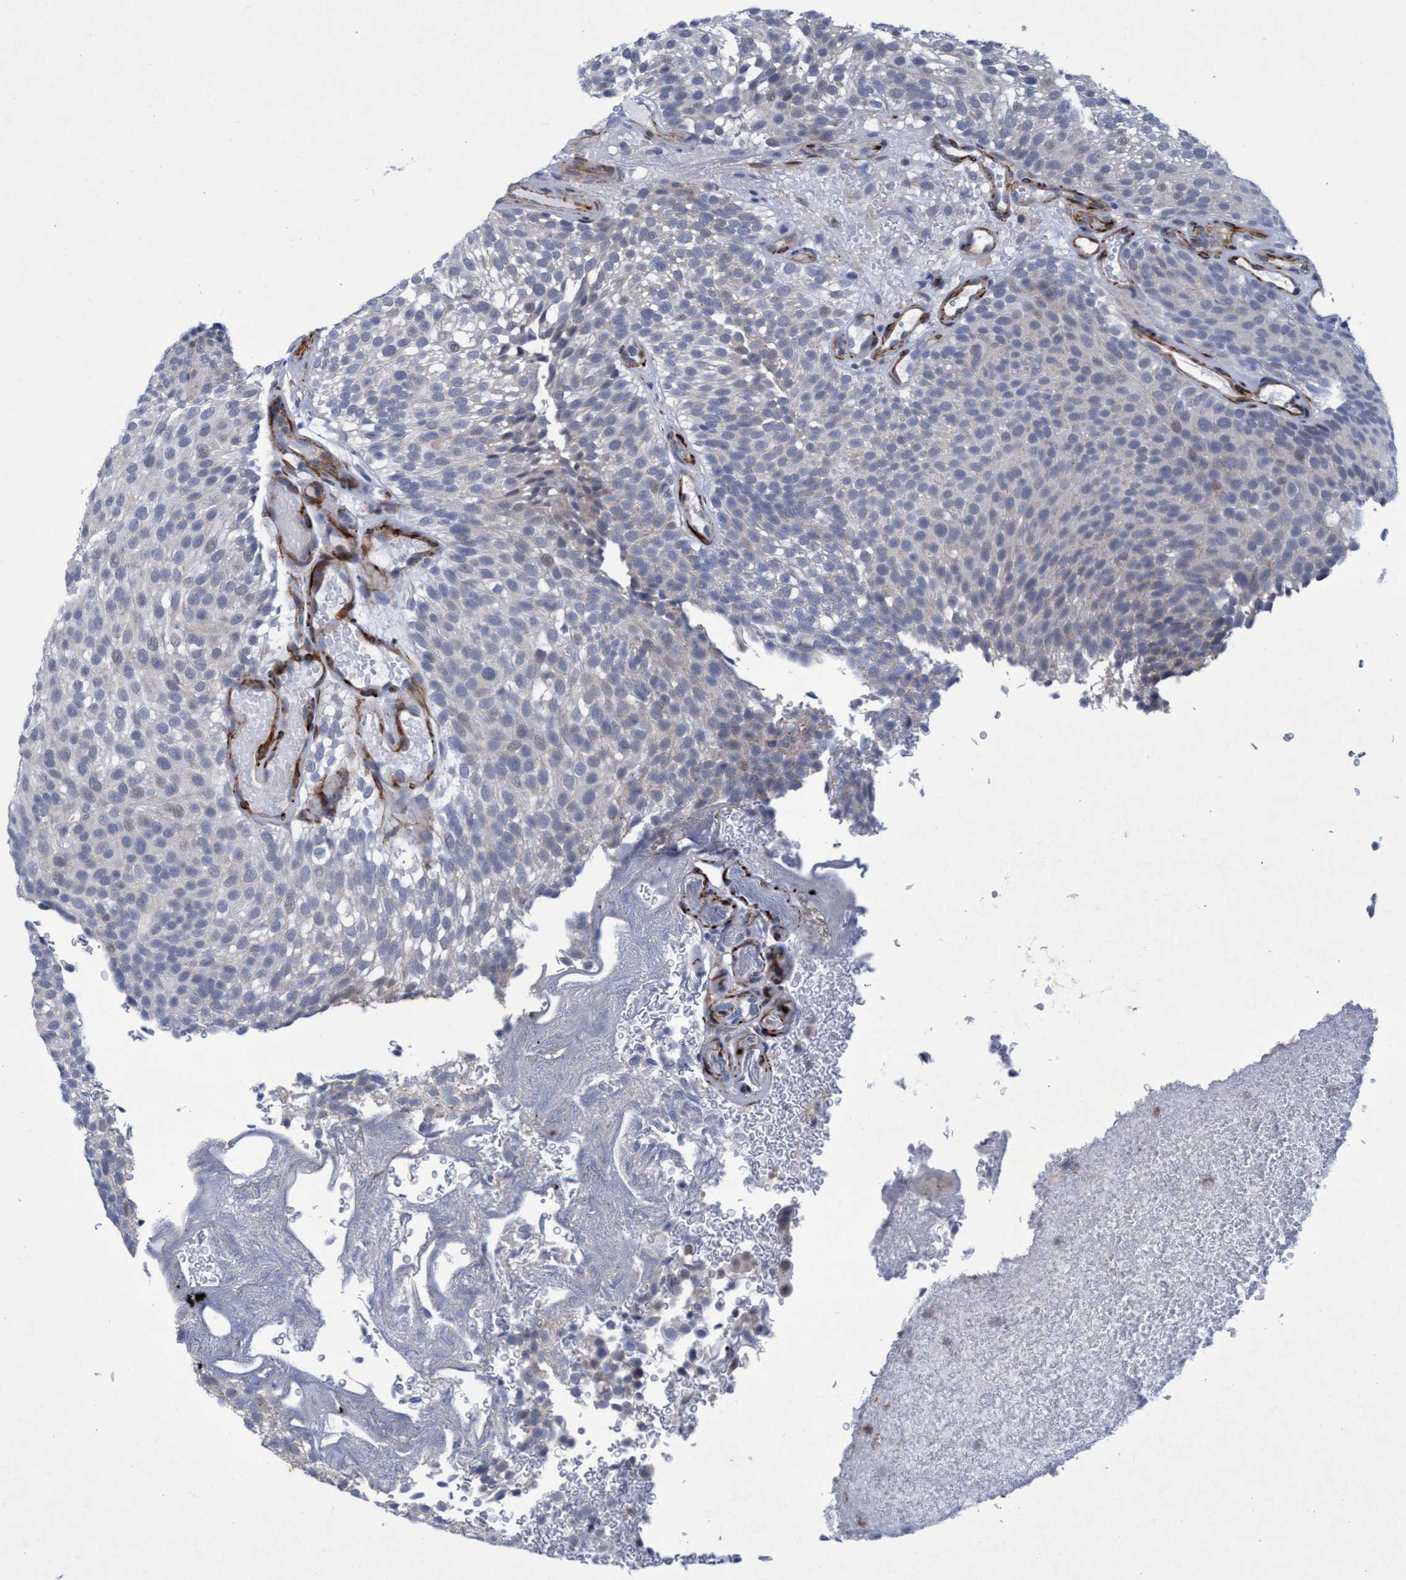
{"staining": {"intensity": "weak", "quantity": "<25%", "location": "cytoplasmic/membranous,nuclear"}, "tissue": "urothelial cancer", "cell_type": "Tumor cells", "image_type": "cancer", "snomed": [{"axis": "morphology", "description": "Urothelial carcinoma, Low grade"}, {"axis": "topography", "description": "Urinary bladder"}], "caption": "There is no significant positivity in tumor cells of low-grade urothelial carcinoma.", "gene": "SLC43A2", "patient": {"sex": "male", "age": 78}}